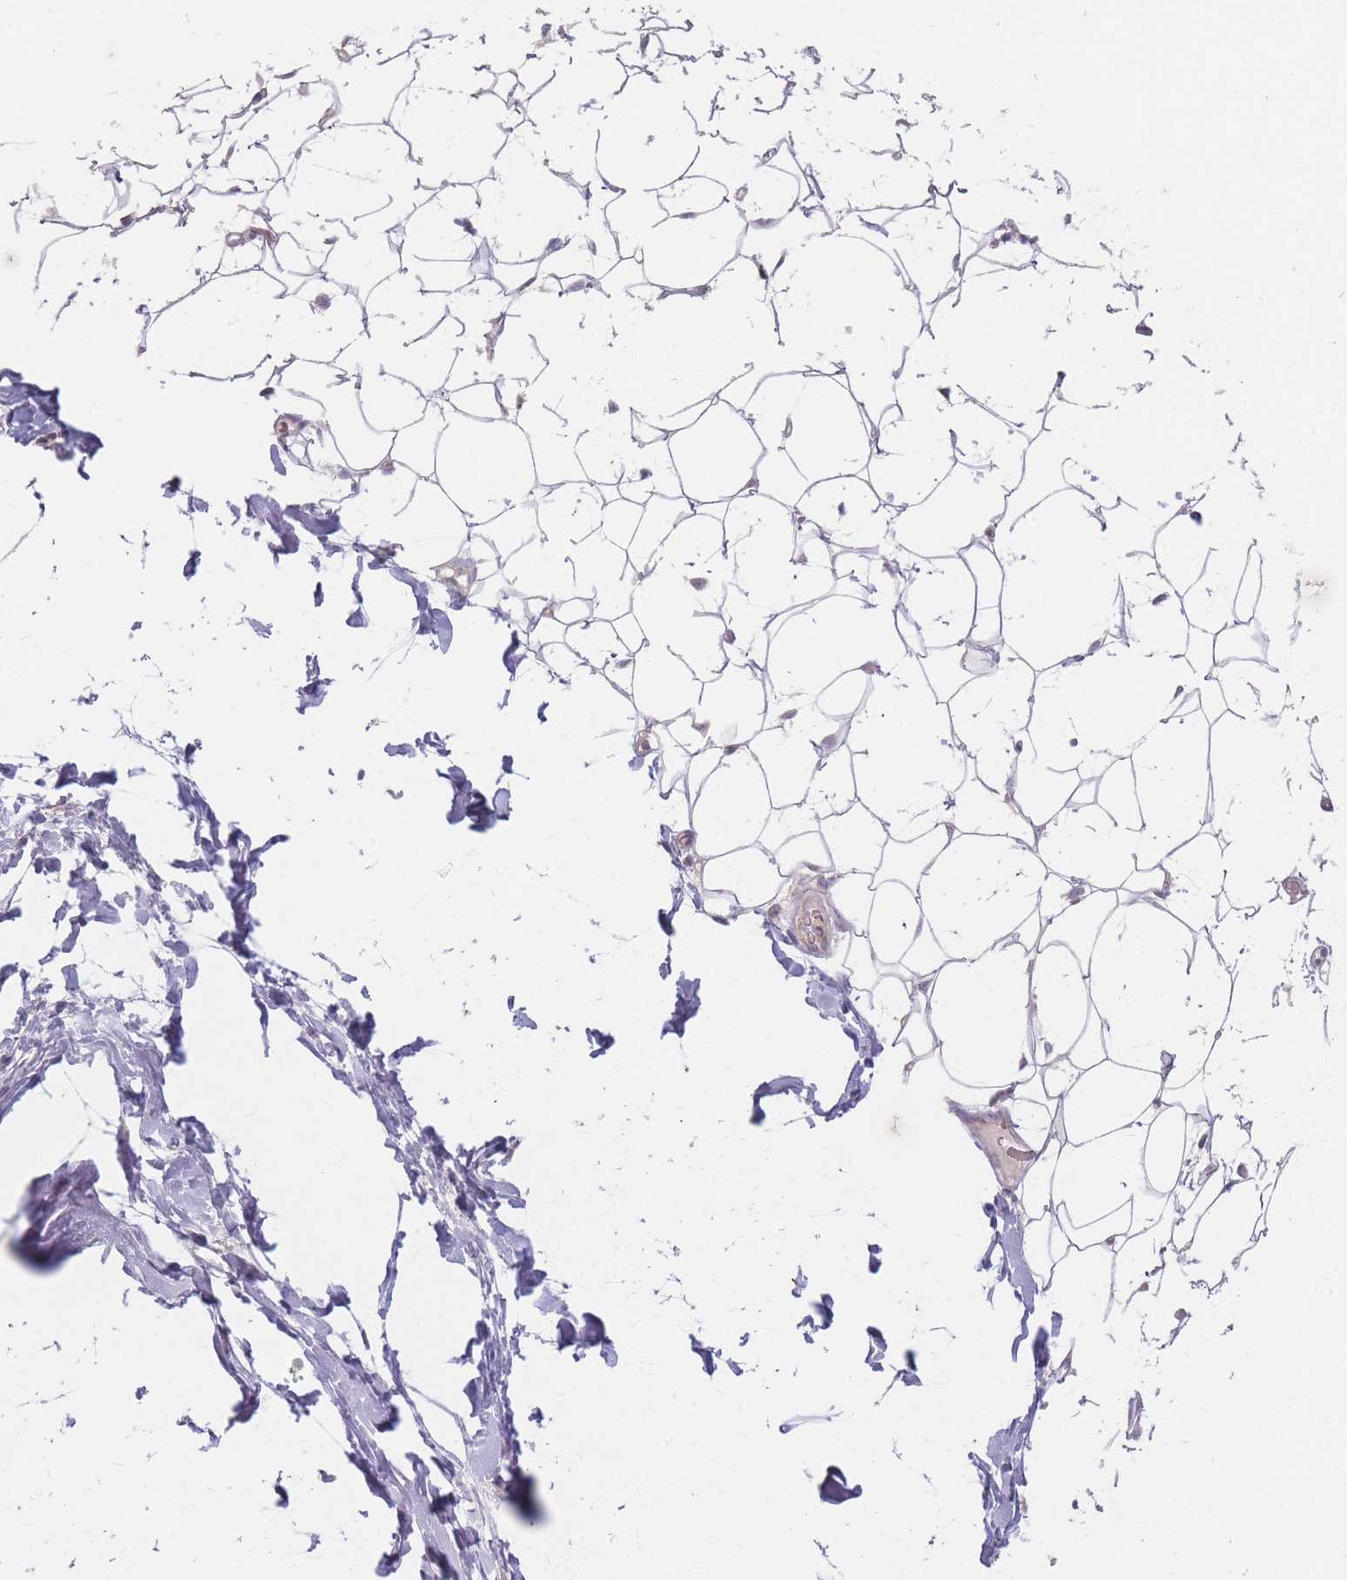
{"staining": {"intensity": "weak", "quantity": "<25%", "location": "cytoplasmic/membranous"}, "tissue": "adipose tissue", "cell_type": "Adipocytes", "image_type": "normal", "snomed": [{"axis": "morphology", "description": "Normal tissue, NOS"}, {"axis": "topography", "description": "Breast"}], "caption": "Immunohistochemistry micrograph of normal adipose tissue: adipose tissue stained with DAB (3,3'-diaminobenzidine) shows no significant protein staining in adipocytes. (Stains: DAB (3,3'-diaminobenzidine) IHC with hematoxylin counter stain, Microscopy: brightfield microscopy at high magnification).", "gene": "GABRA6", "patient": {"sex": "female", "age": 26}}